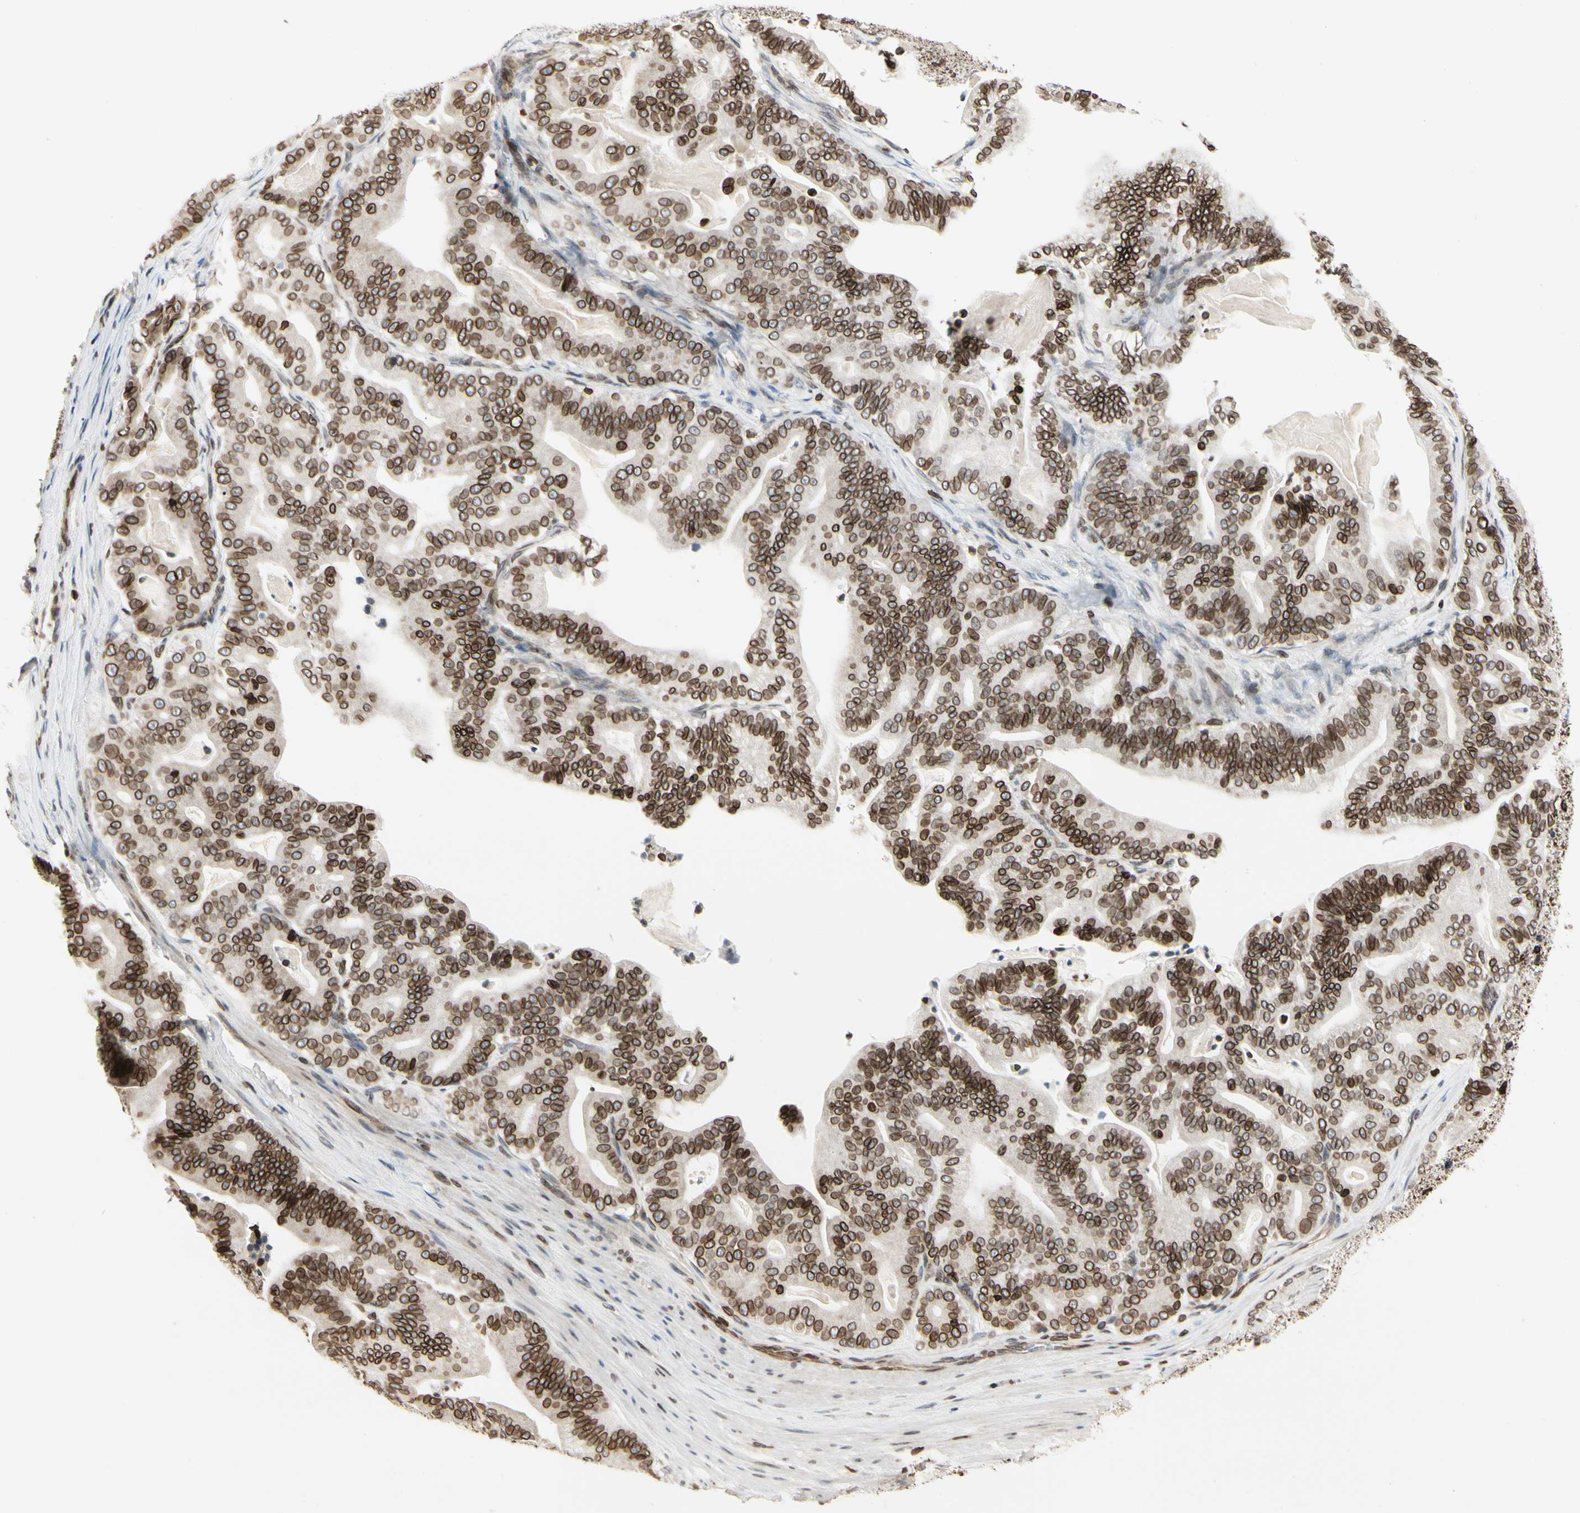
{"staining": {"intensity": "strong", "quantity": ">75%", "location": "cytoplasmic/membranous,nuclear"}, "tissue": "pancreatic cancer", "cell_type": "Tumor cells", "image_type": "cancer", "snomed": [{"axis": "morphology", "description": "Adenocarcinoma, NOS"}, {"axis": "topography", "description": "Pancreas"}], "caption": "Immunohistochemical staining of human pancreatic cancer shows high levels of strong cytoplasmic/membranous and nuclear staining in about >75% of tumor cells.", "gene": "TMPO", "patient": {"sex": "male", "age": 63}}